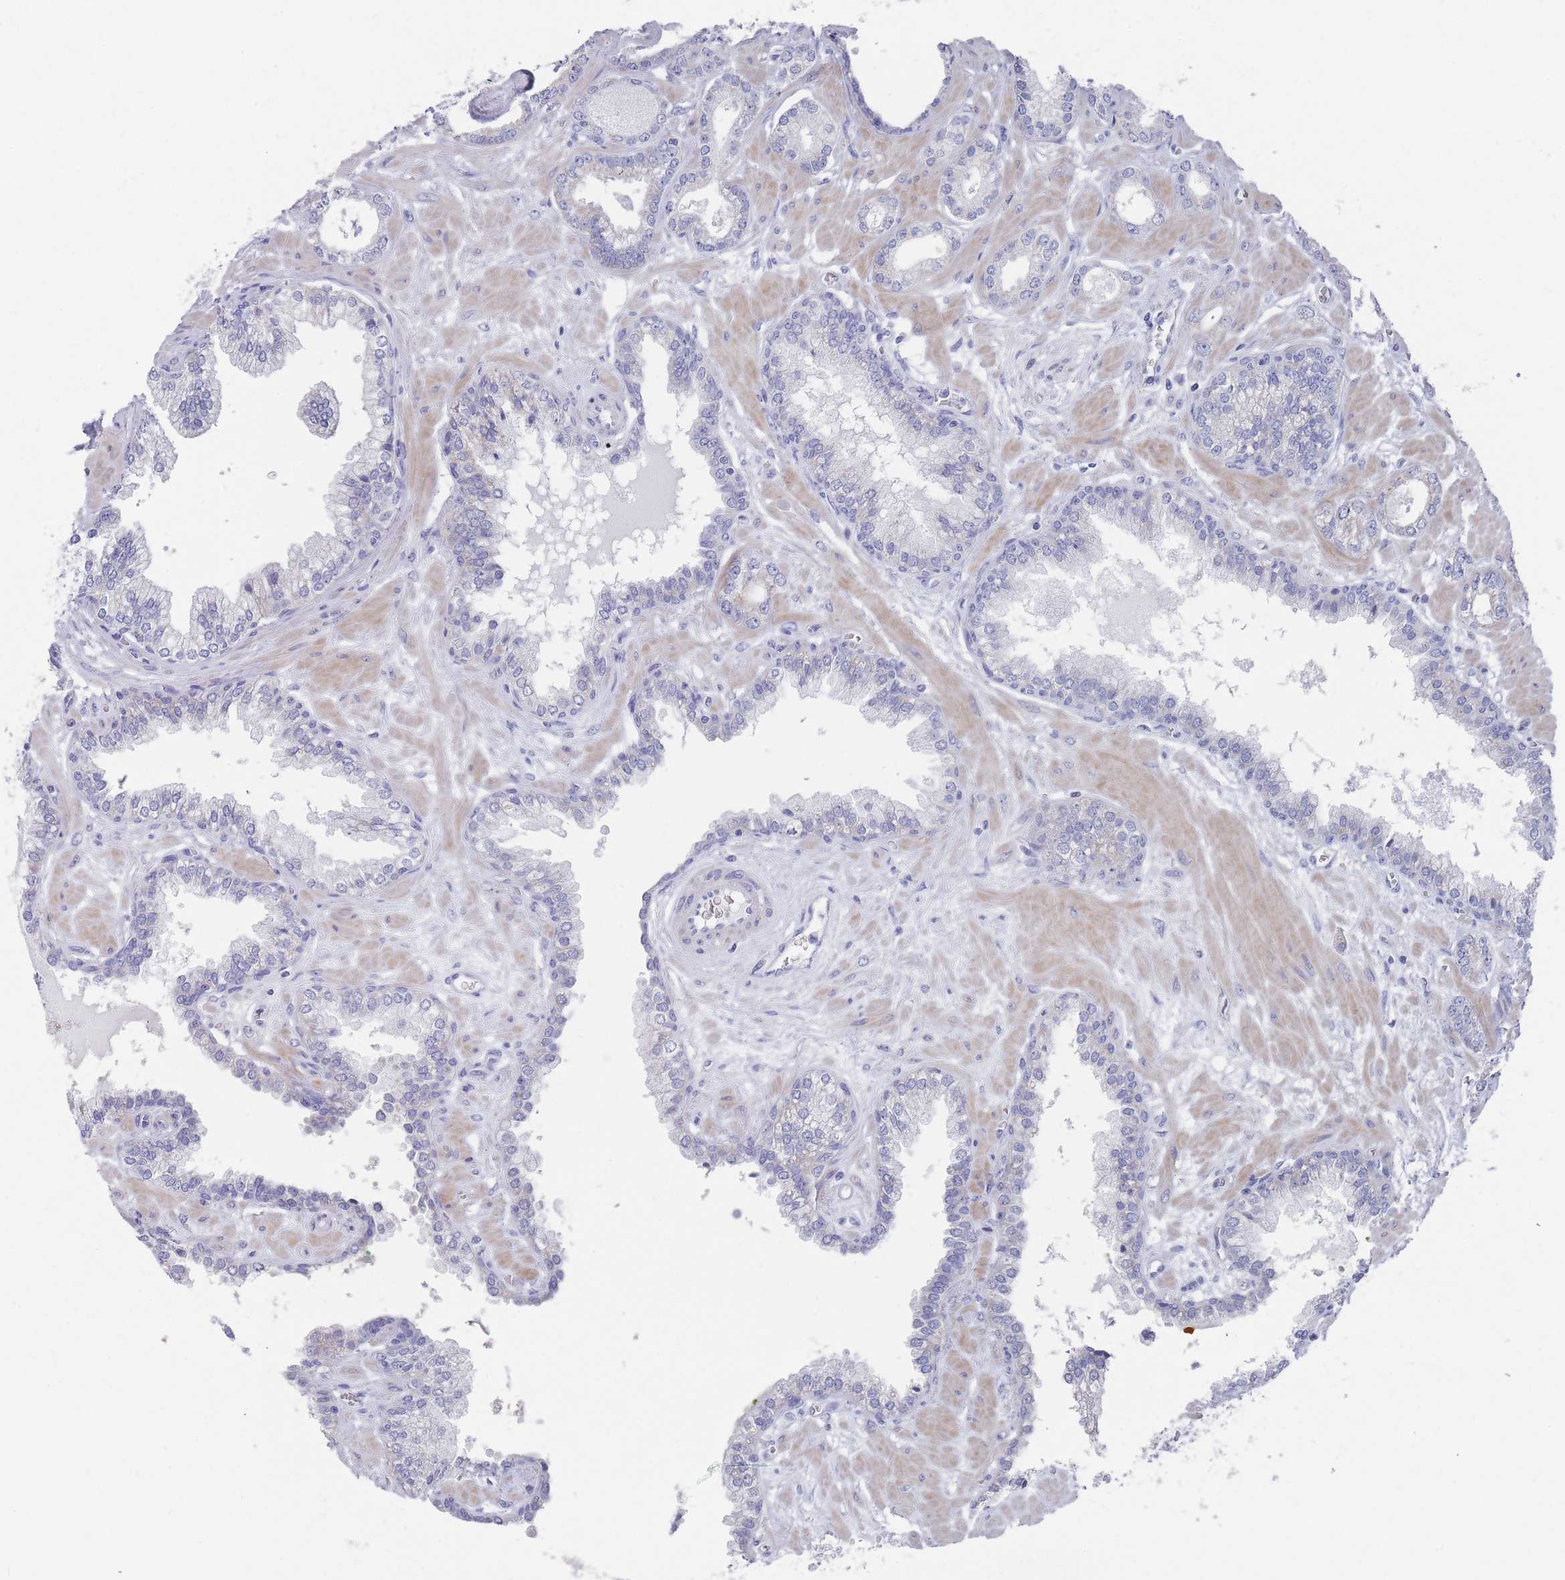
{"staining": {"intensity": "negative", "quantity": "none", "location": "none"}, "tissue": "prostate cancer", "cell_type": "Tumor cells", "image_type": "cancer", "snomed": [{"axis": "morphology", "description": "Adenocarcinoma, Low grade"}, {"axis": "topography", "description": "Prostate"}], "caption": "Immunohistochemical staining of human prostate cancer (adenocarcinoma (low-grade)) shows no significant staining in tumor cells.", "gene": "SCCPDH", "patient": {"sex": "male", "age": 60}}